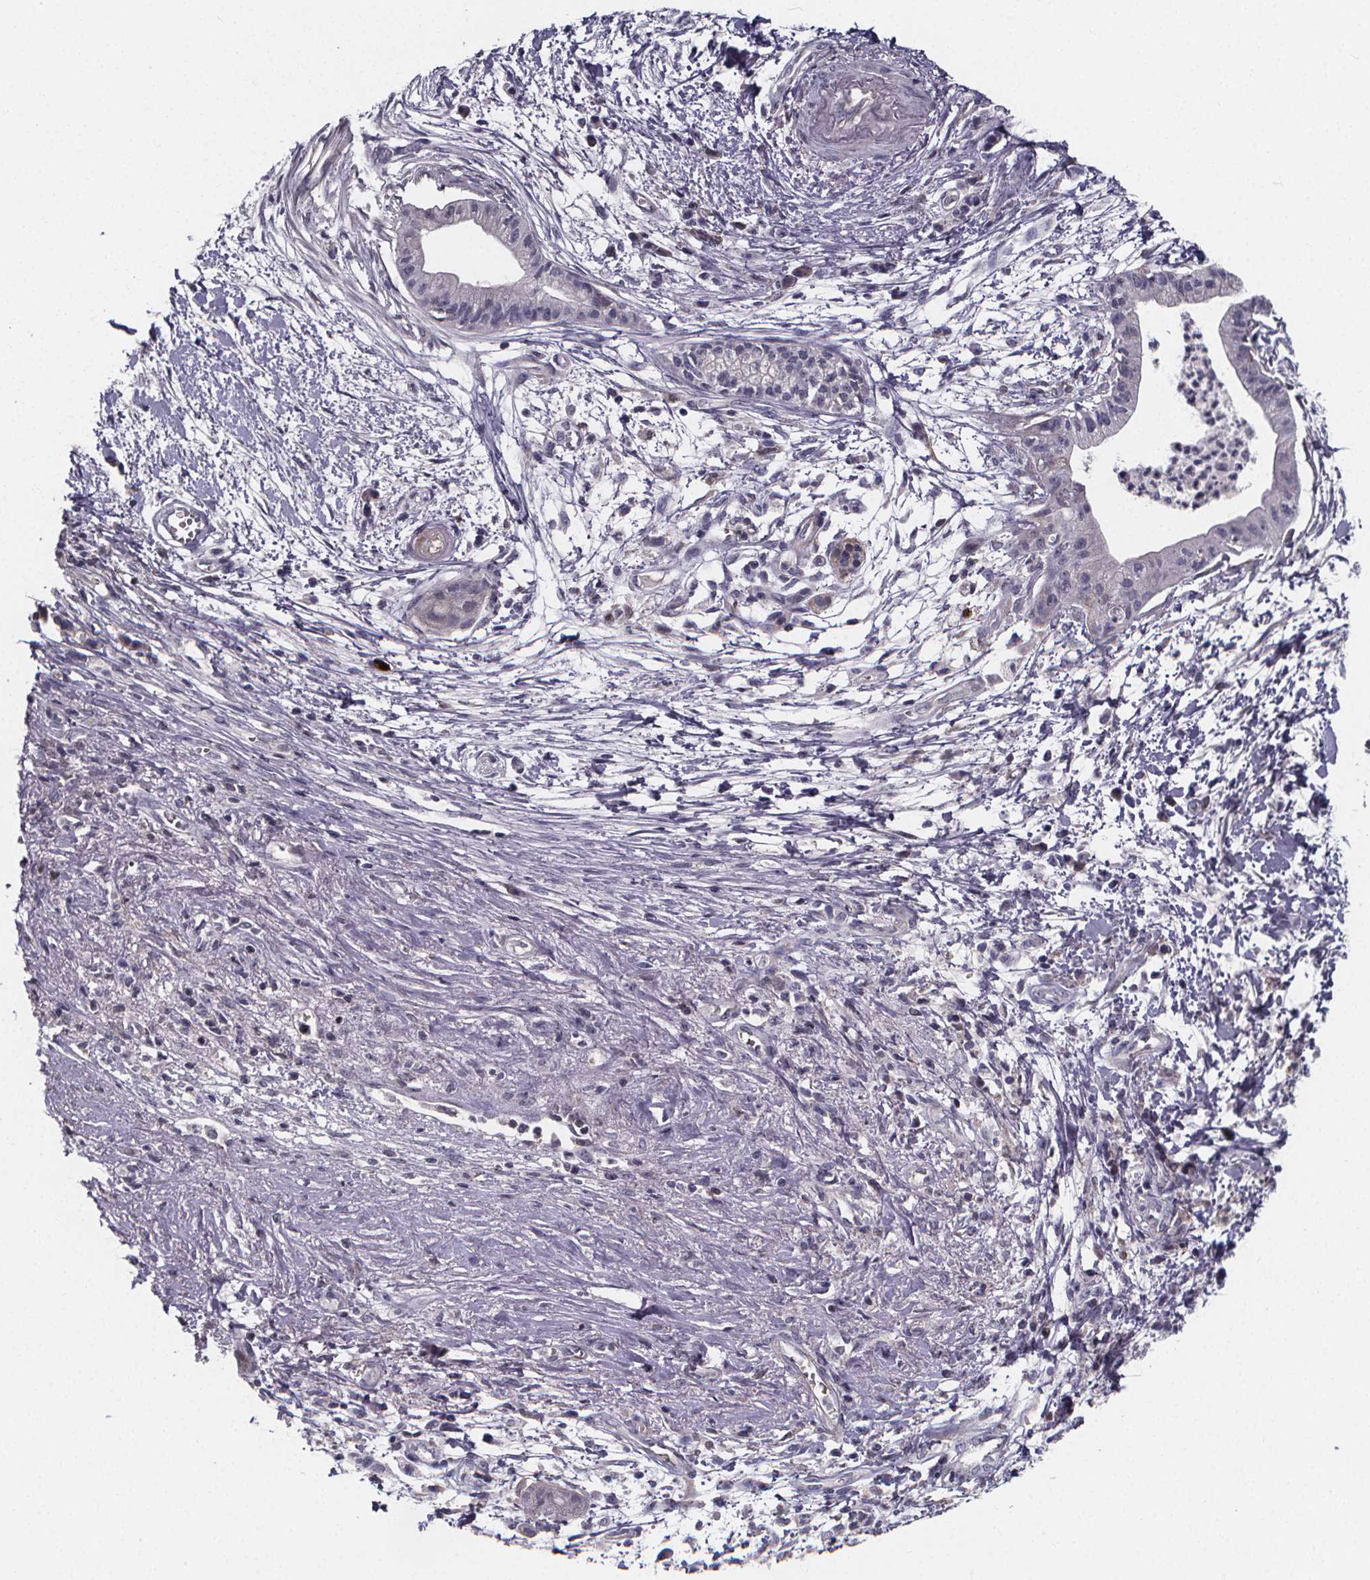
{"staining": {"intensity": "negative", "quantity": "none", "location": "none"}, "tissue": "pancreatic cancer", "cell_type": "Tumor cells", "image_type": "cancer", "snomed": [{"axis": "morphology", "description": "Normal tissue, NOS"}, {"axis": "morphology", "description": "Adenocarcinoma, NOS"}, {"axis": "topography", "description": "Lymph node"}, {"axis": "topography", "description": "Pancreas"}], "caption": "DAB immunohistochemical staining of human adenocarcinoma (pancreatic) shows no significant positivity in tumor cells. (DAB immunohistochemistry (IHC), high magnification).", "gene": "AGT", "patient": {"sex": "female", "age": 58}}